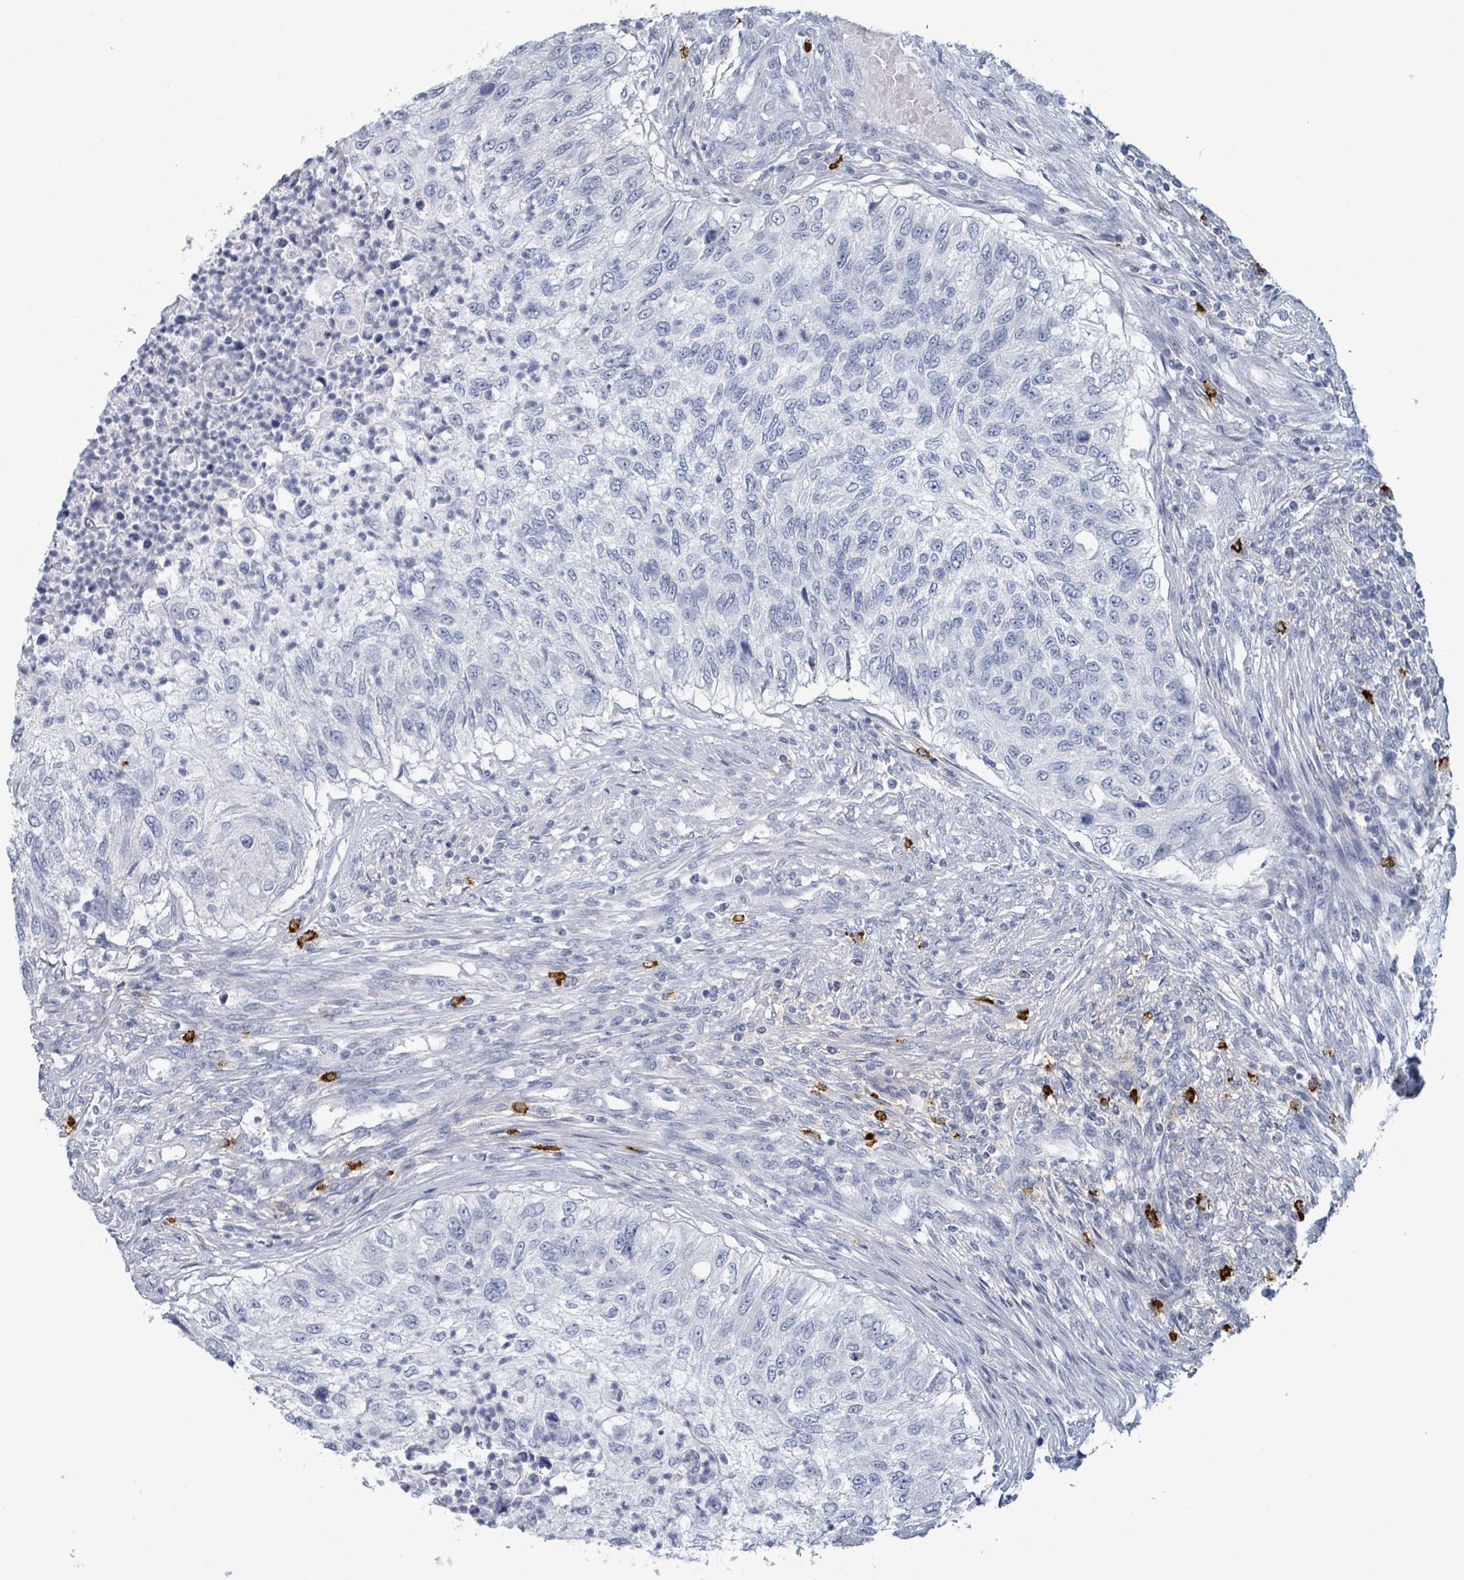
{"staining": {"intensity": "negative", "quantity": "none", "location": "none"}, "tissue": "urothelial cancer", "cell_type": "Tumor cells", "image_type": "cancer", "snomed": [{"axis": "morphology", "description": "Urothelial carcinoma, High grade"}, {"axis": "topography", "description": "Urinary bladder"}], "caption": "Tumor cells are negative for brown protein staining in urothelial cancer.", "gene": "VPS13D", "patient": {"sex": "female", "age": 60}}